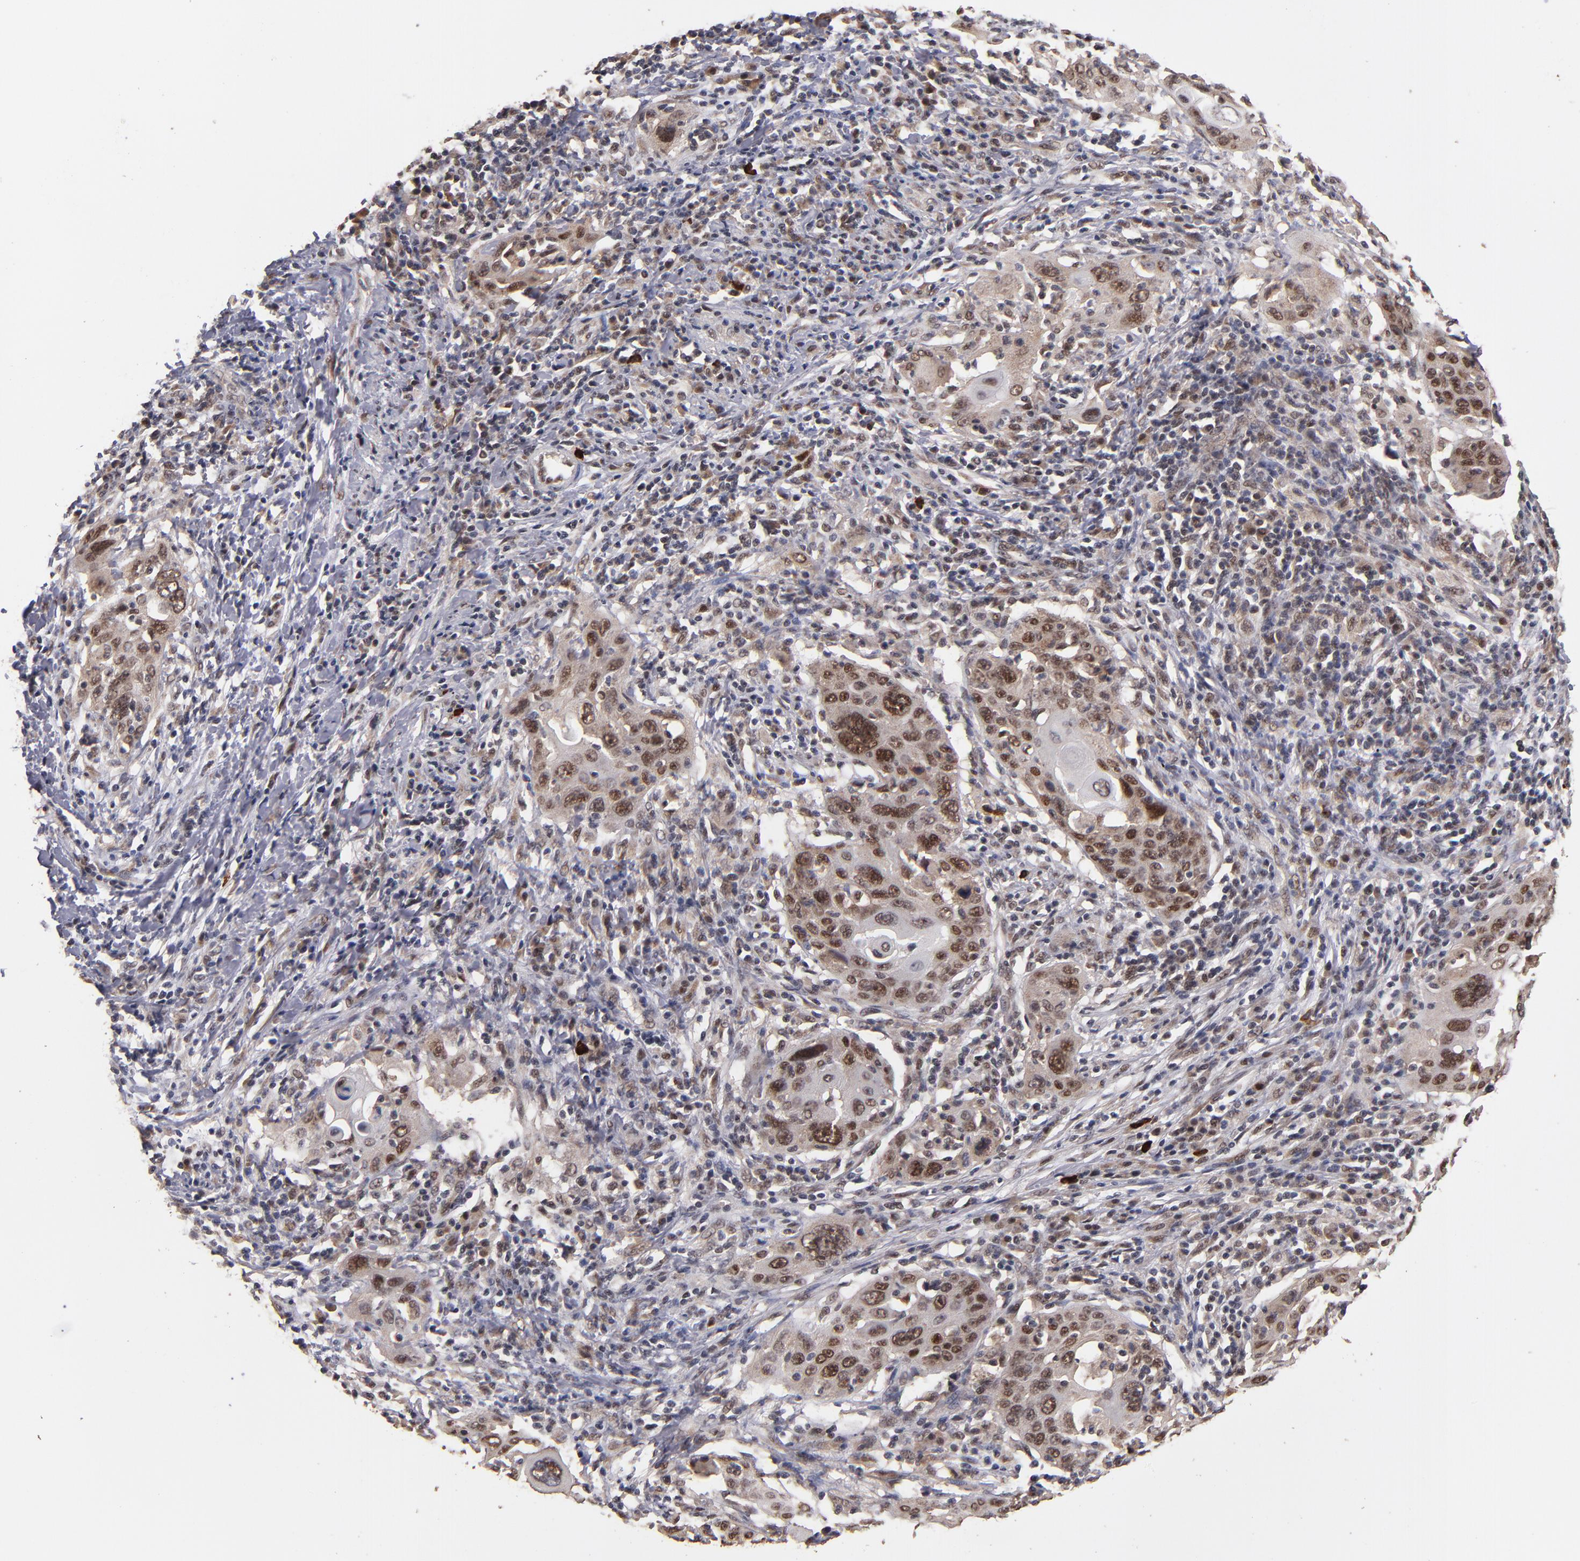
{"staining": {"intensity": "moderate", "quantity": ">75%", "location": "cytoplasmic/membranous,nuclear"}, "tissue": "cervical cancer", "cell_type": "Tumor cells", "image_type": "cancer", "snomed": [{"axis": "morphology", "description": "Squamous cell carcinoma, NOS"}, {"axis": "topography", "description": "Cervix"}], "caption": "Squamous cell carcinoma (cervical) stained for a protein (brown) displays moderate cytoplasmic/membranous and nuclear positive expression in approximately >75% of tumor cells.", "gene": "EAPP", "patient": {"sex": "female", "age": 54}}